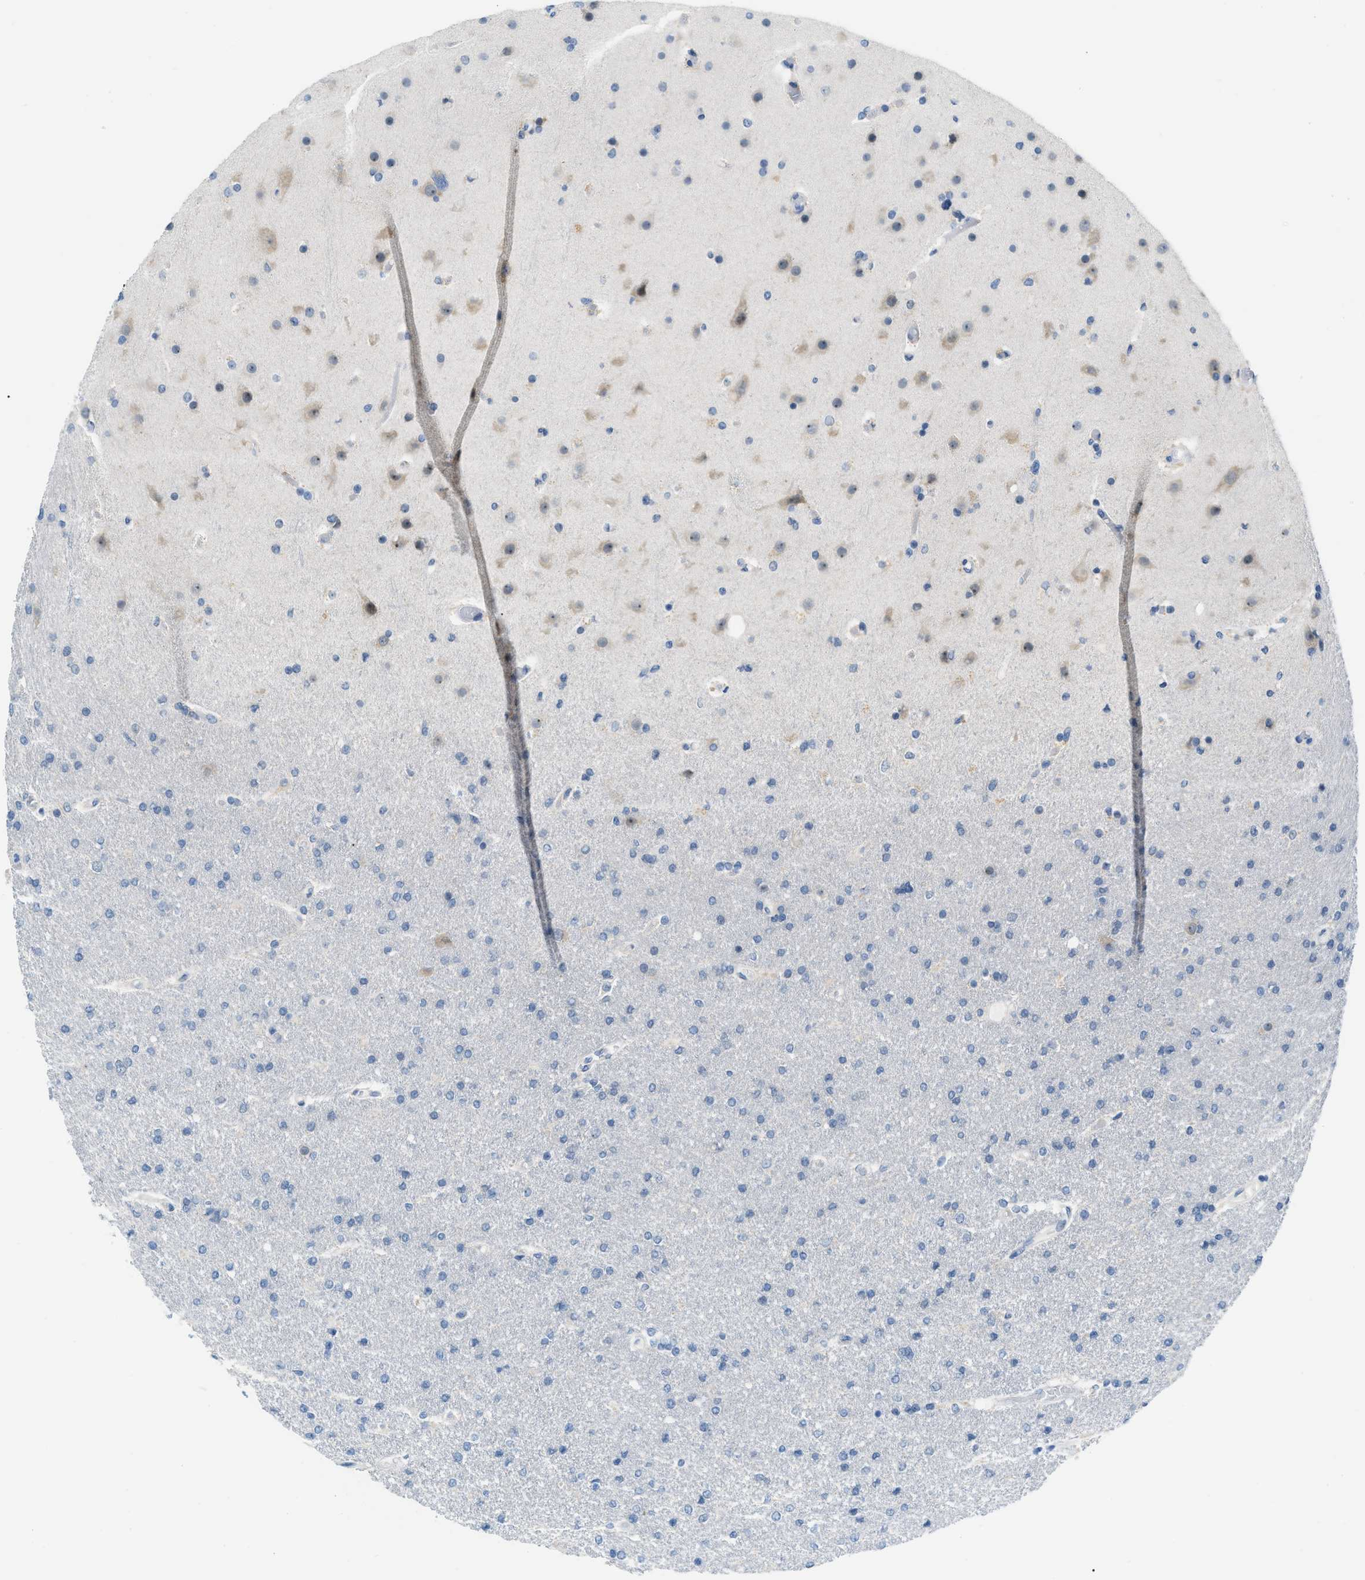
{"staining": {"intensity": "negative", "quantity": "none", "location": "none"}, "tissue": "glioma", "cell_type": "Tumor cells", "image_type": "cancer", "snomed": [{"axis": "morphology", "description": "Glioma, malignant, High grade"}, {"axis": "topography", "description": "Cerebral cortex"}], "caption": "Immunohistochemistry micrograph of human glioma stained for a protein (brown), which exhibits no staining in tumor cells.", "gene": "PHRF1", "patient": {"sex": "female", "age": 36}}